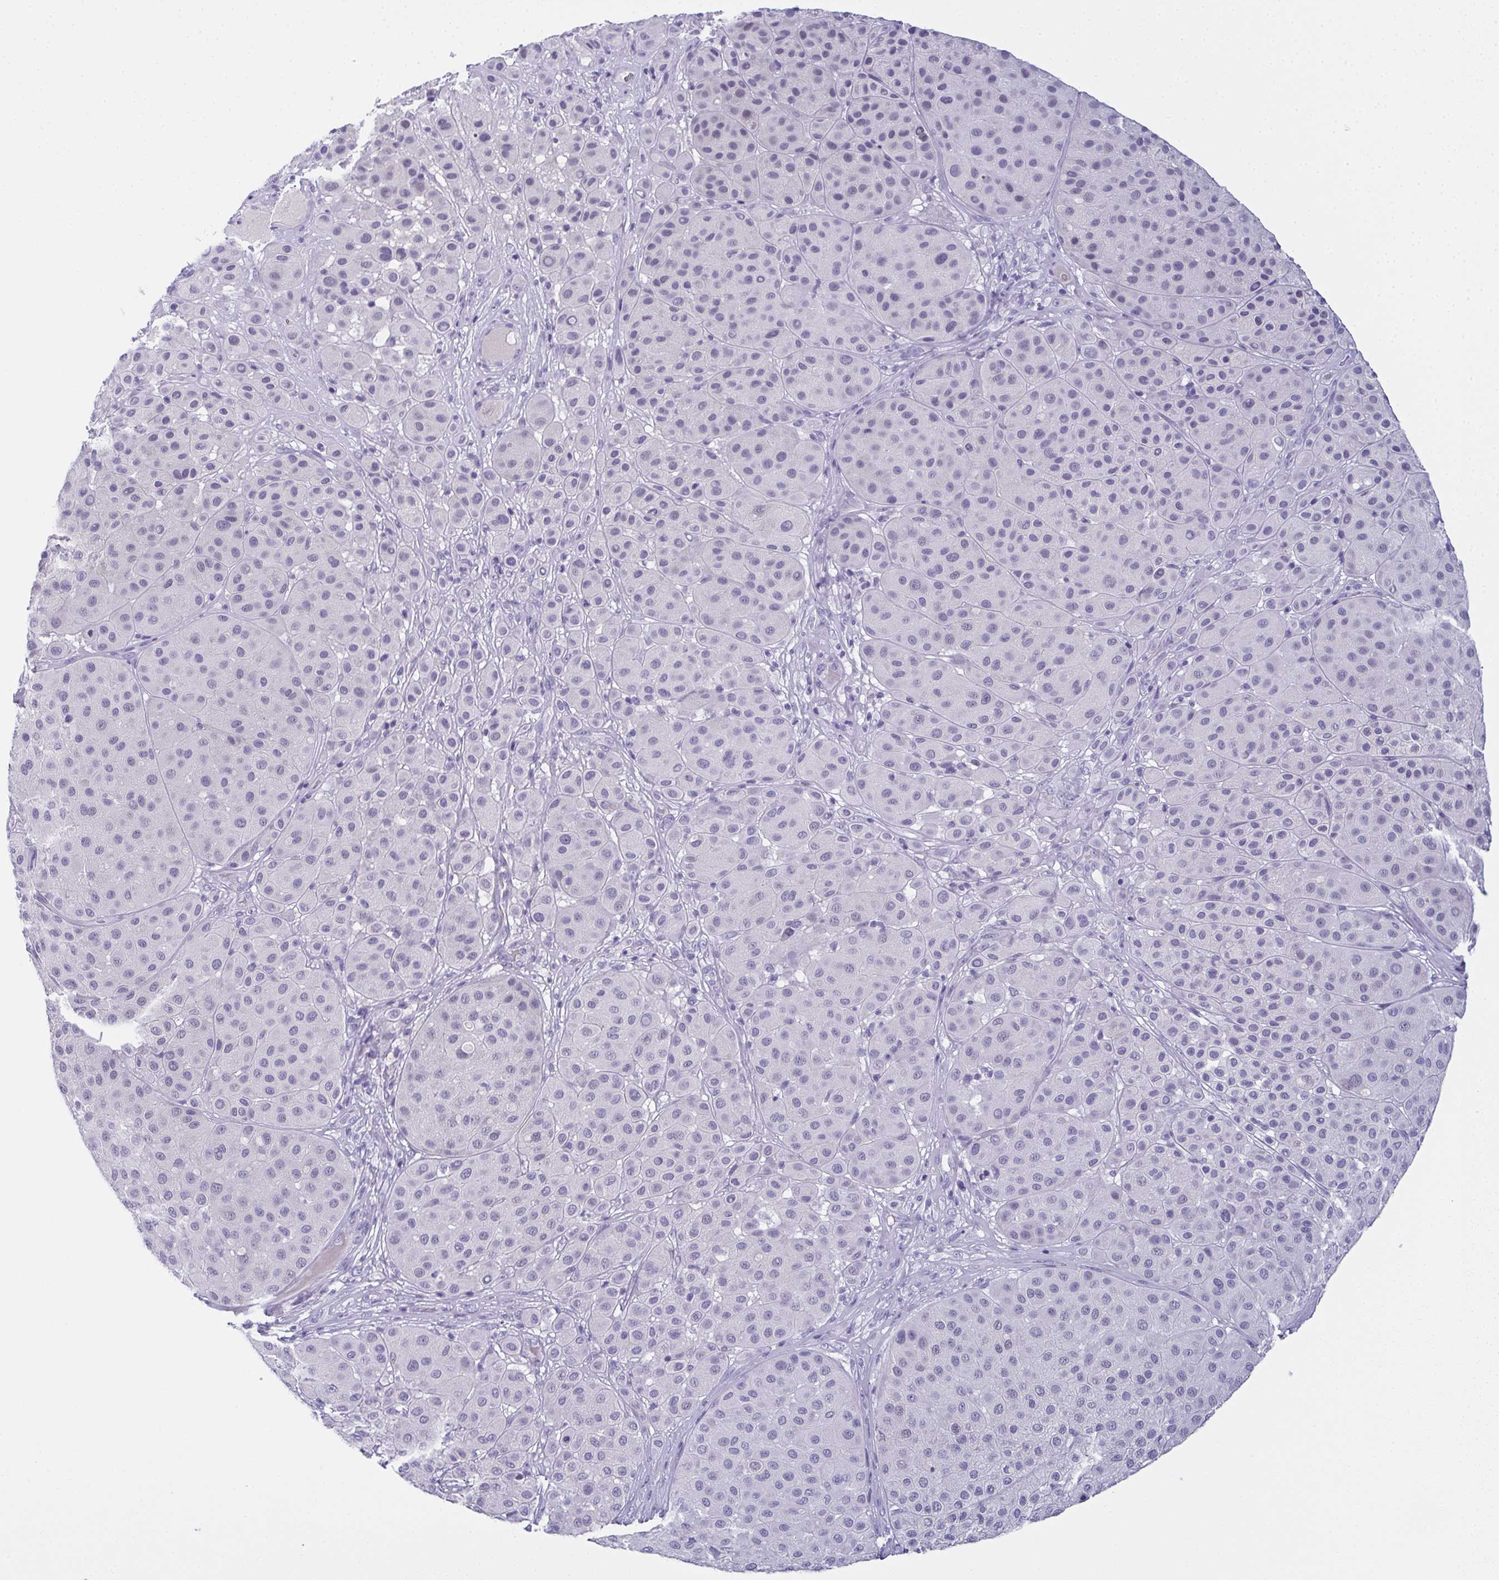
{"staining": {"intensity": "negative", "quantity": "none", "location": "none"}, "tissue": "melanoma", "cell_type": "Tumor cells", "image_type": "cancer", "snomed": [{"axis": "morphology", "description": "Malignant melanoma, Metastatic site"}, {"axis": "topography", "description": "Smooth muscle"}], "caption": "The histopathology image shows no staining of tumor cells in melanoma.", "gene": "SLC36A2", "patient": {"sex": "male", "age": 41}}